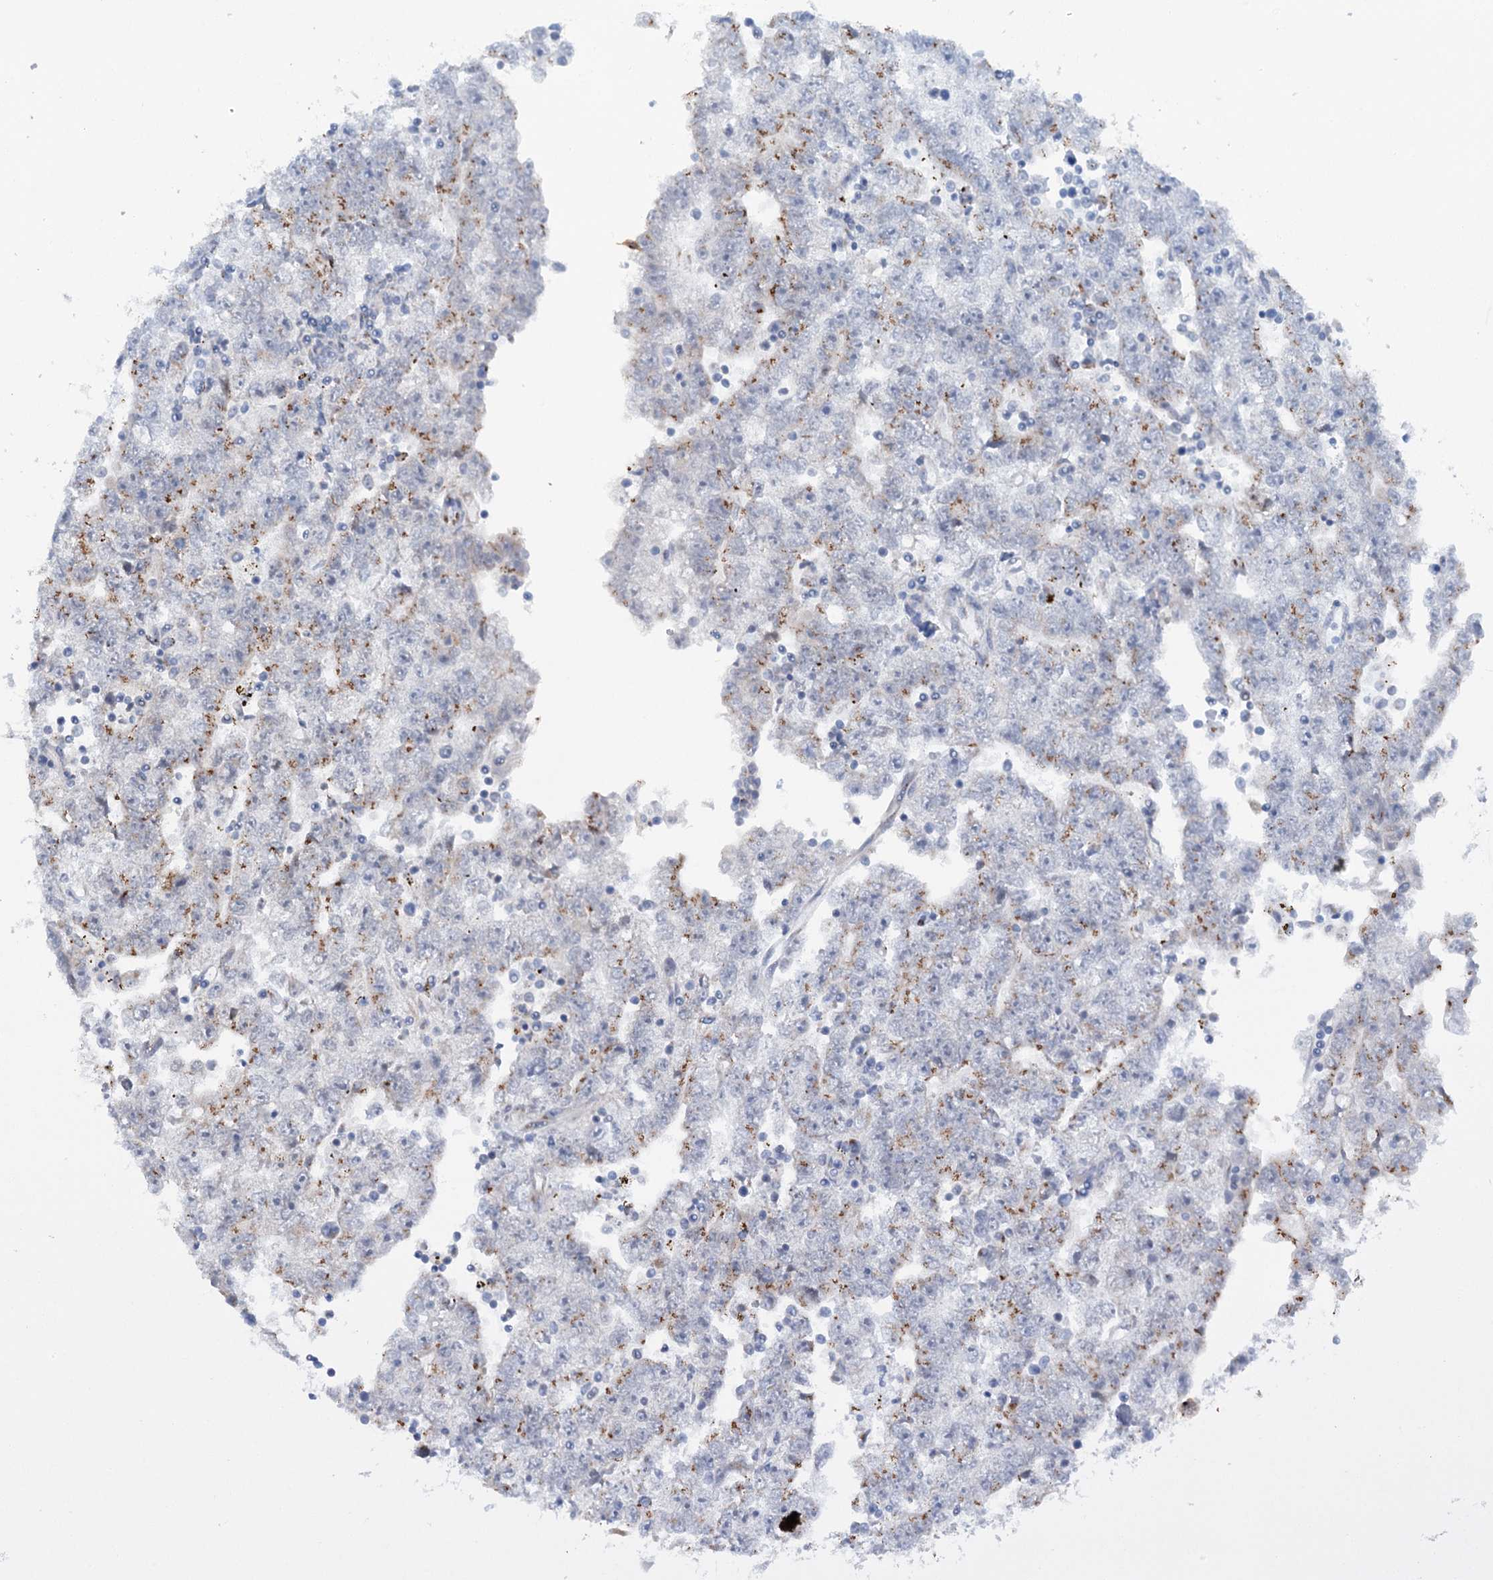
{"staining": {"intensity": "moderate", "quantity": "<25%", "location": "cytoplasmic/membranous"}, "tissue": "testis cancer", "cell_type": "Tumor cells", "image_type": "cancer", "snomed": [{"axis": "morphology", "description": "Carcinoma, Embryonal, NOS"}, {"axis": "topography", "description": "Testis"}], "caption": "Protein staining of testis cancer tissue reveals moderate cytoplasmic/membranous expression in approximately <25% of tumor cells.", "gene": "ELP4", "patient": {"sex": "male", "age": 25}}